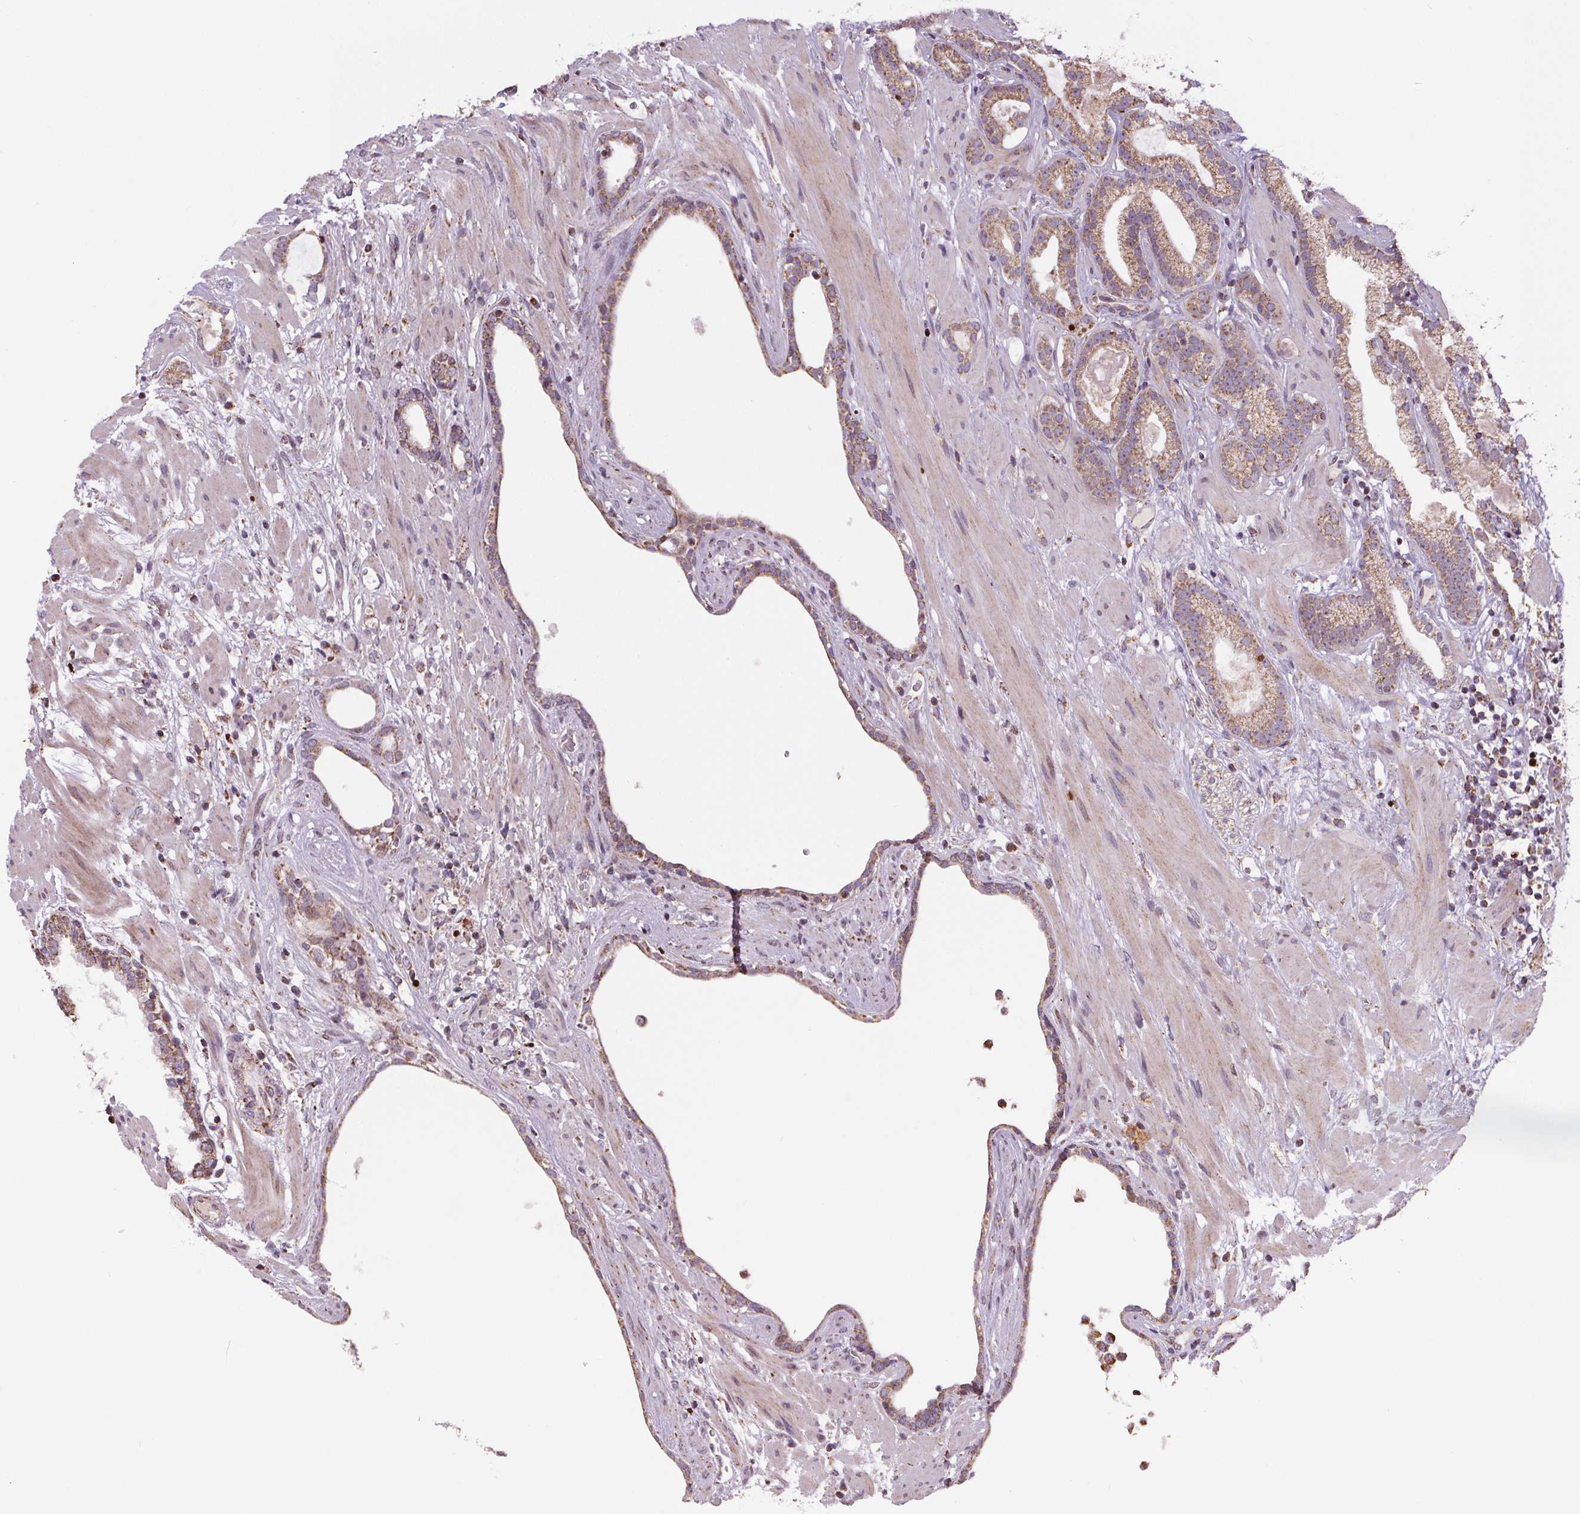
{"staining": {"intensity": "weak", "quantity": "25%-75%", "location": "cytoplasmic/membranous"}, "tissue": "prostate cancer", "cell_type": "Tumor cells", "image_type": "cancer", "snomed": [{"axis": "morphology", "description": "Adenocarcinoma, Low grade"}, {"axis": "topography", "description": "Prostate"}], "caption": "Prostate cancer (low-grade adenocarcinoma) stained for a protein displays weak cytoplasmic/membranous positivity in tumor cells. (DAB (3,3'-diaminobenzidine) IHC, brown staining for protein, blue staining for nuclei).", "gene": "SUCLA2", "patient": {"sex": "male", "age": 57}}